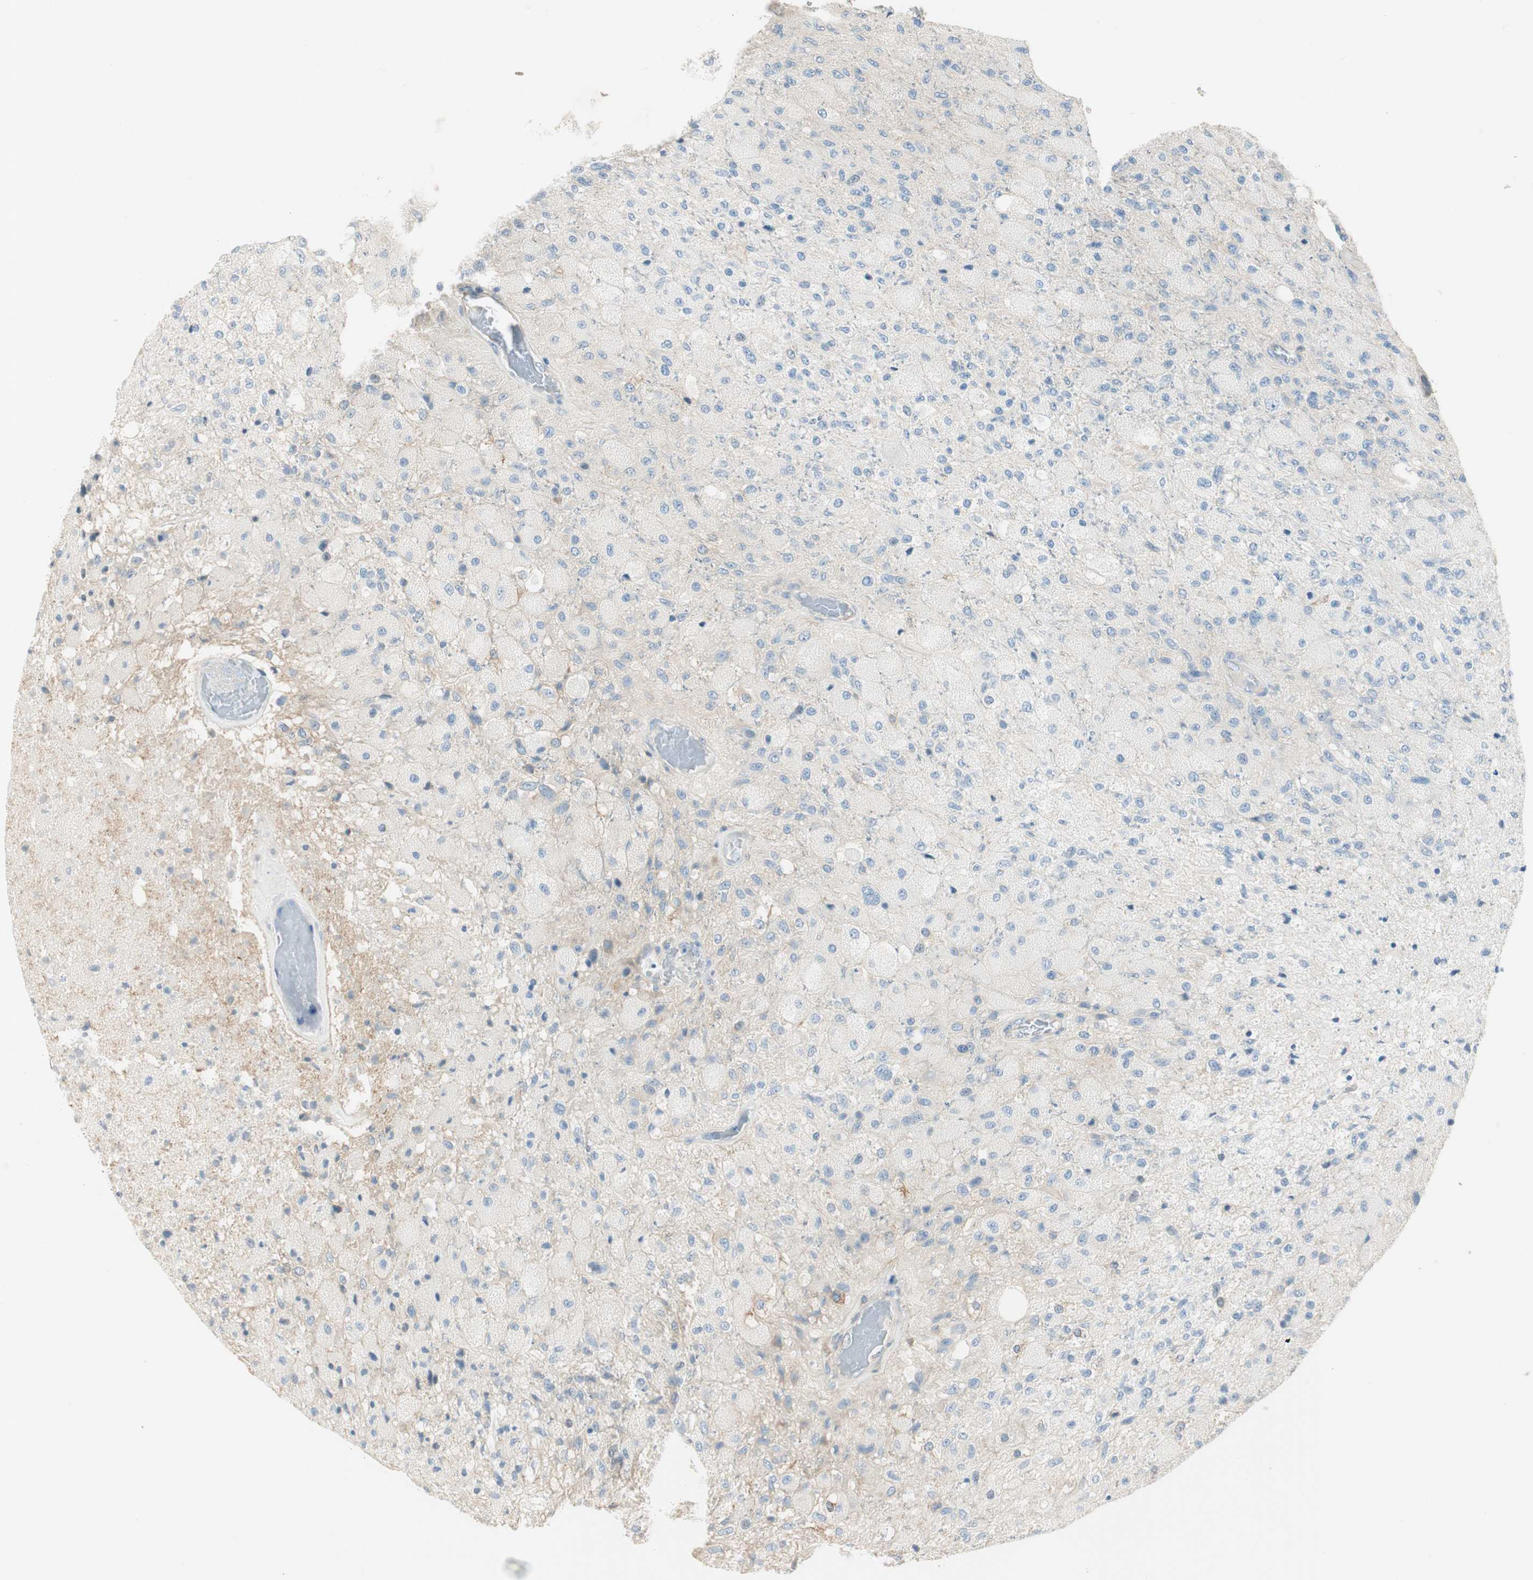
{"staining": {"intensity": "negative", "quantity": "none", "location": "none"}, "tissue": "glioma", "cell_type": "Tumor cells", "image_type": "cancer", "snomed": [{"axis": "morphology", "description": "Normal tissue, NOS"}, {"axis": "morphology", "description": "Glioma, malignant, High grade"}, {"axis": "topography", "description": "Cerebral cortex"}], "caption": "Tumor cells show no significant positivity in malignant high-grade glioma.", "gene": "CDK3", "patient": {"sex": "male", "age": 77}}